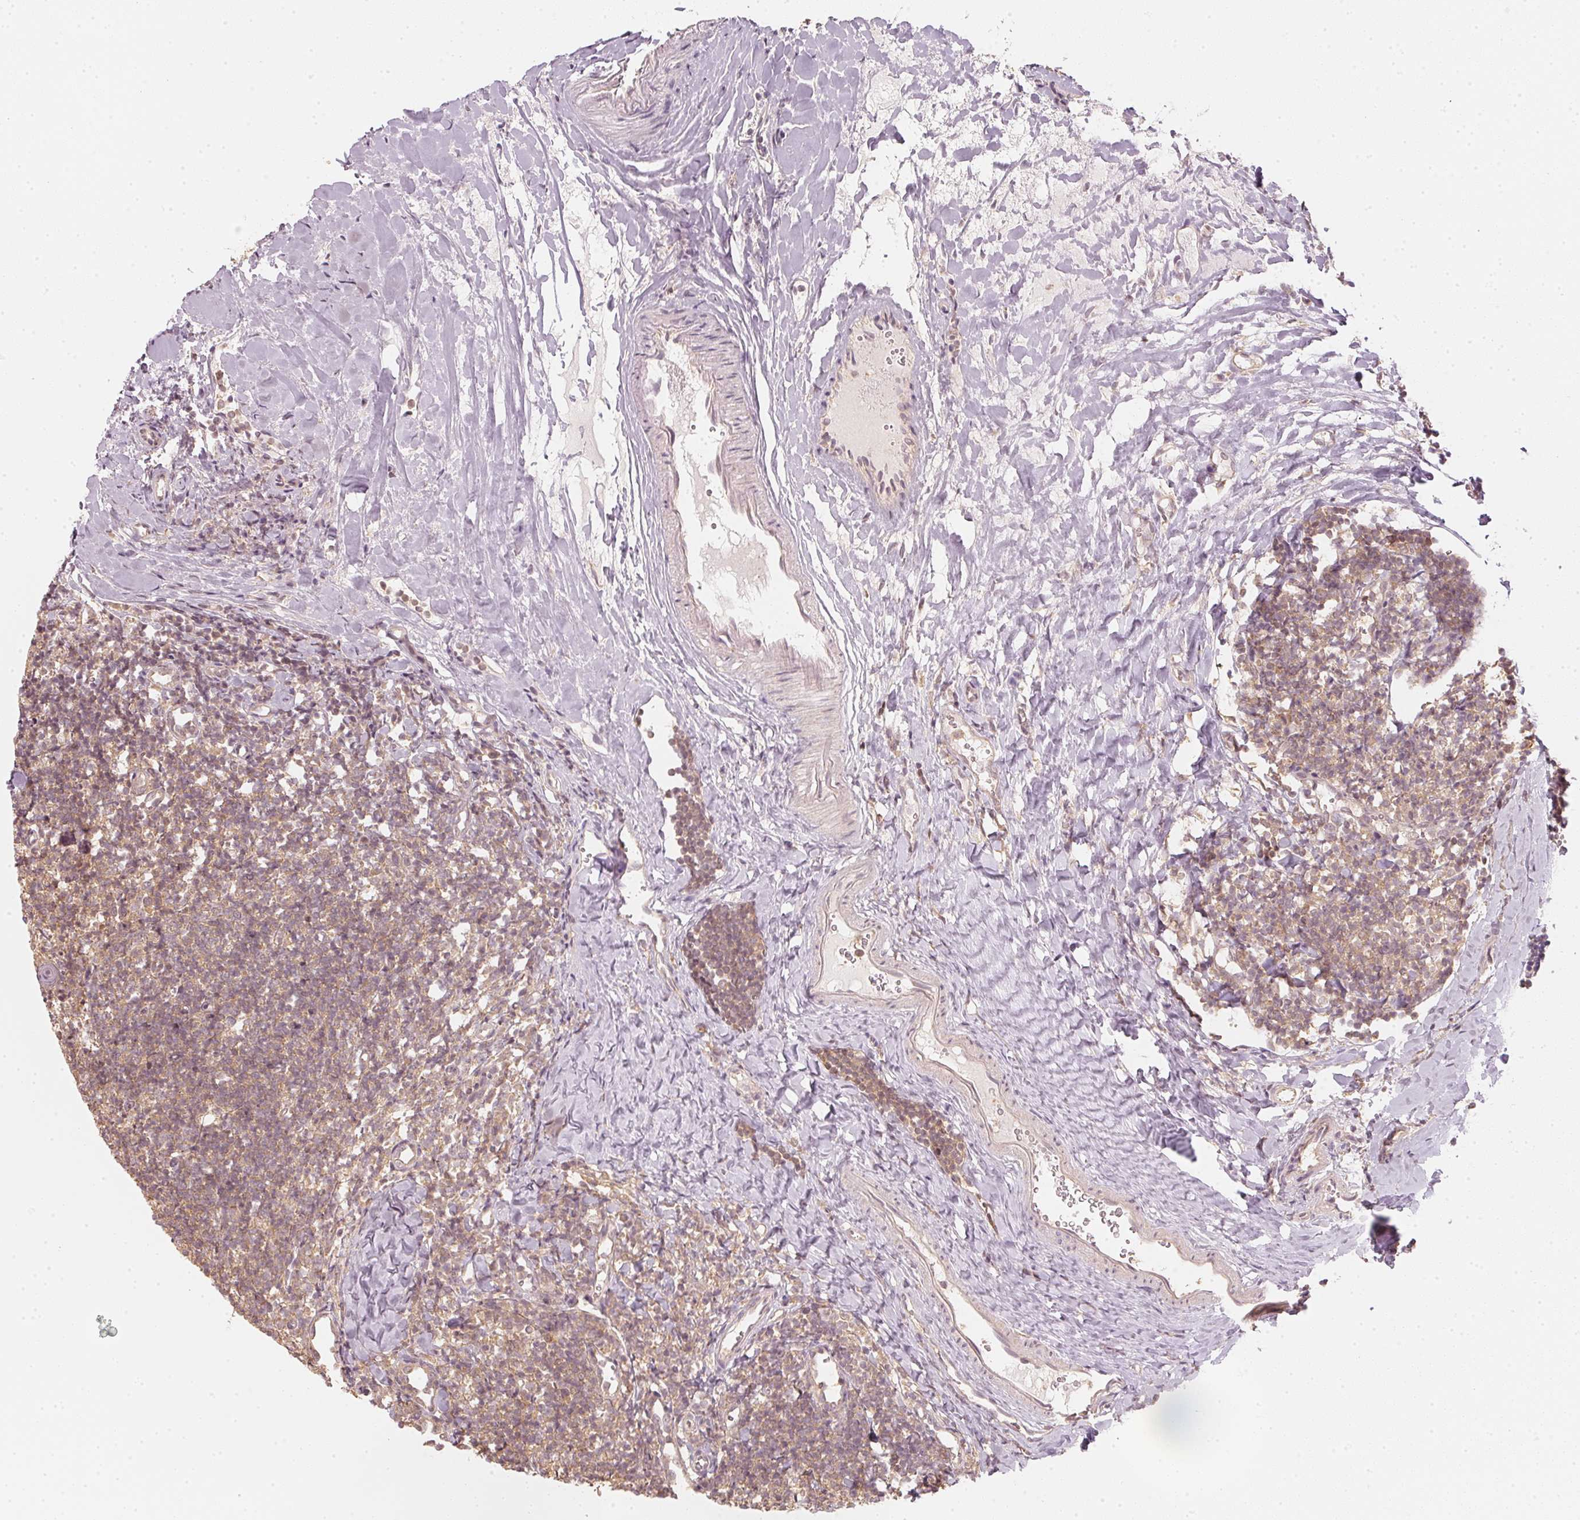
{"staining": {"intensity": "moderate", "quantity": ">75%", "location": "cytoplasmic/membranous,nuclear"}, "tissue": "tonsil", "cell_type": "Germinal center cells", "image_type": "normal", "snomed": [{"axis": "morphology", "description": "Normal tissue, NOS"}, {"axis": "topography", "description": "Tonsil"}], "caption": "Immunohistochemical staining of benign human tonsil displays >75% levels of moderate cytoplasmic/membranous,nuclear protein expression in about >75% of germinal center cells. Ihc stains the protein of interest in brown and the nuclei are stained blue.", "gene": "UBE2L3", "patient": {"sex": "female", "age": 10}}